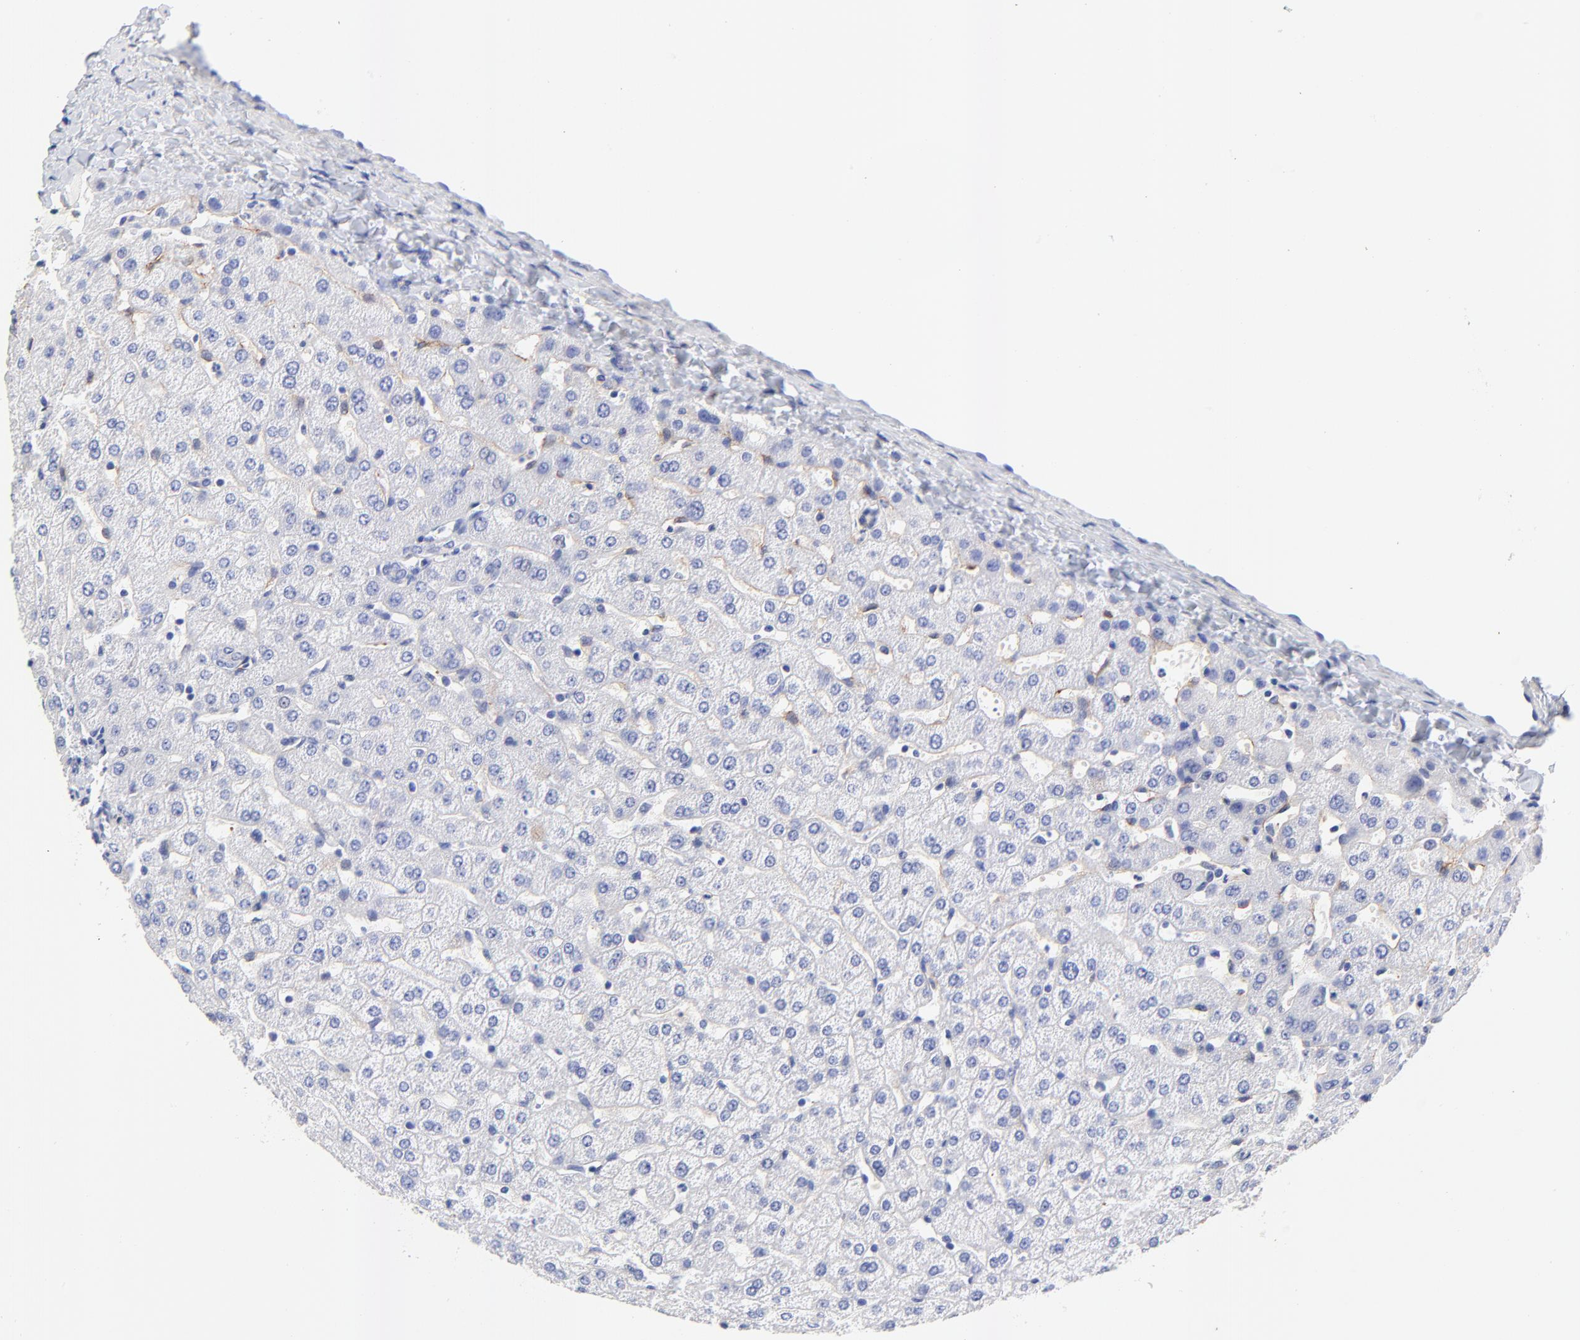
{"staining": {"intensity": "negative", "quantity": "none", "location": "none"}, "tissue": "liver", "cell_type": "Cholangiocytes", "image_type": "normal", "snomed": [{"axis": "morphology", "description": "Normal tissue, NOS"}, {"axis": "morphology", "description": "Fibrosis, NOS"}, {"axis": "topography", "description": "Liver"}], "caption": "An image of liver stained for a protein shows no brown staining in cholangiocytes.", "gene": "FAM117B", "patient": {"sex": "female", "age": 29}}